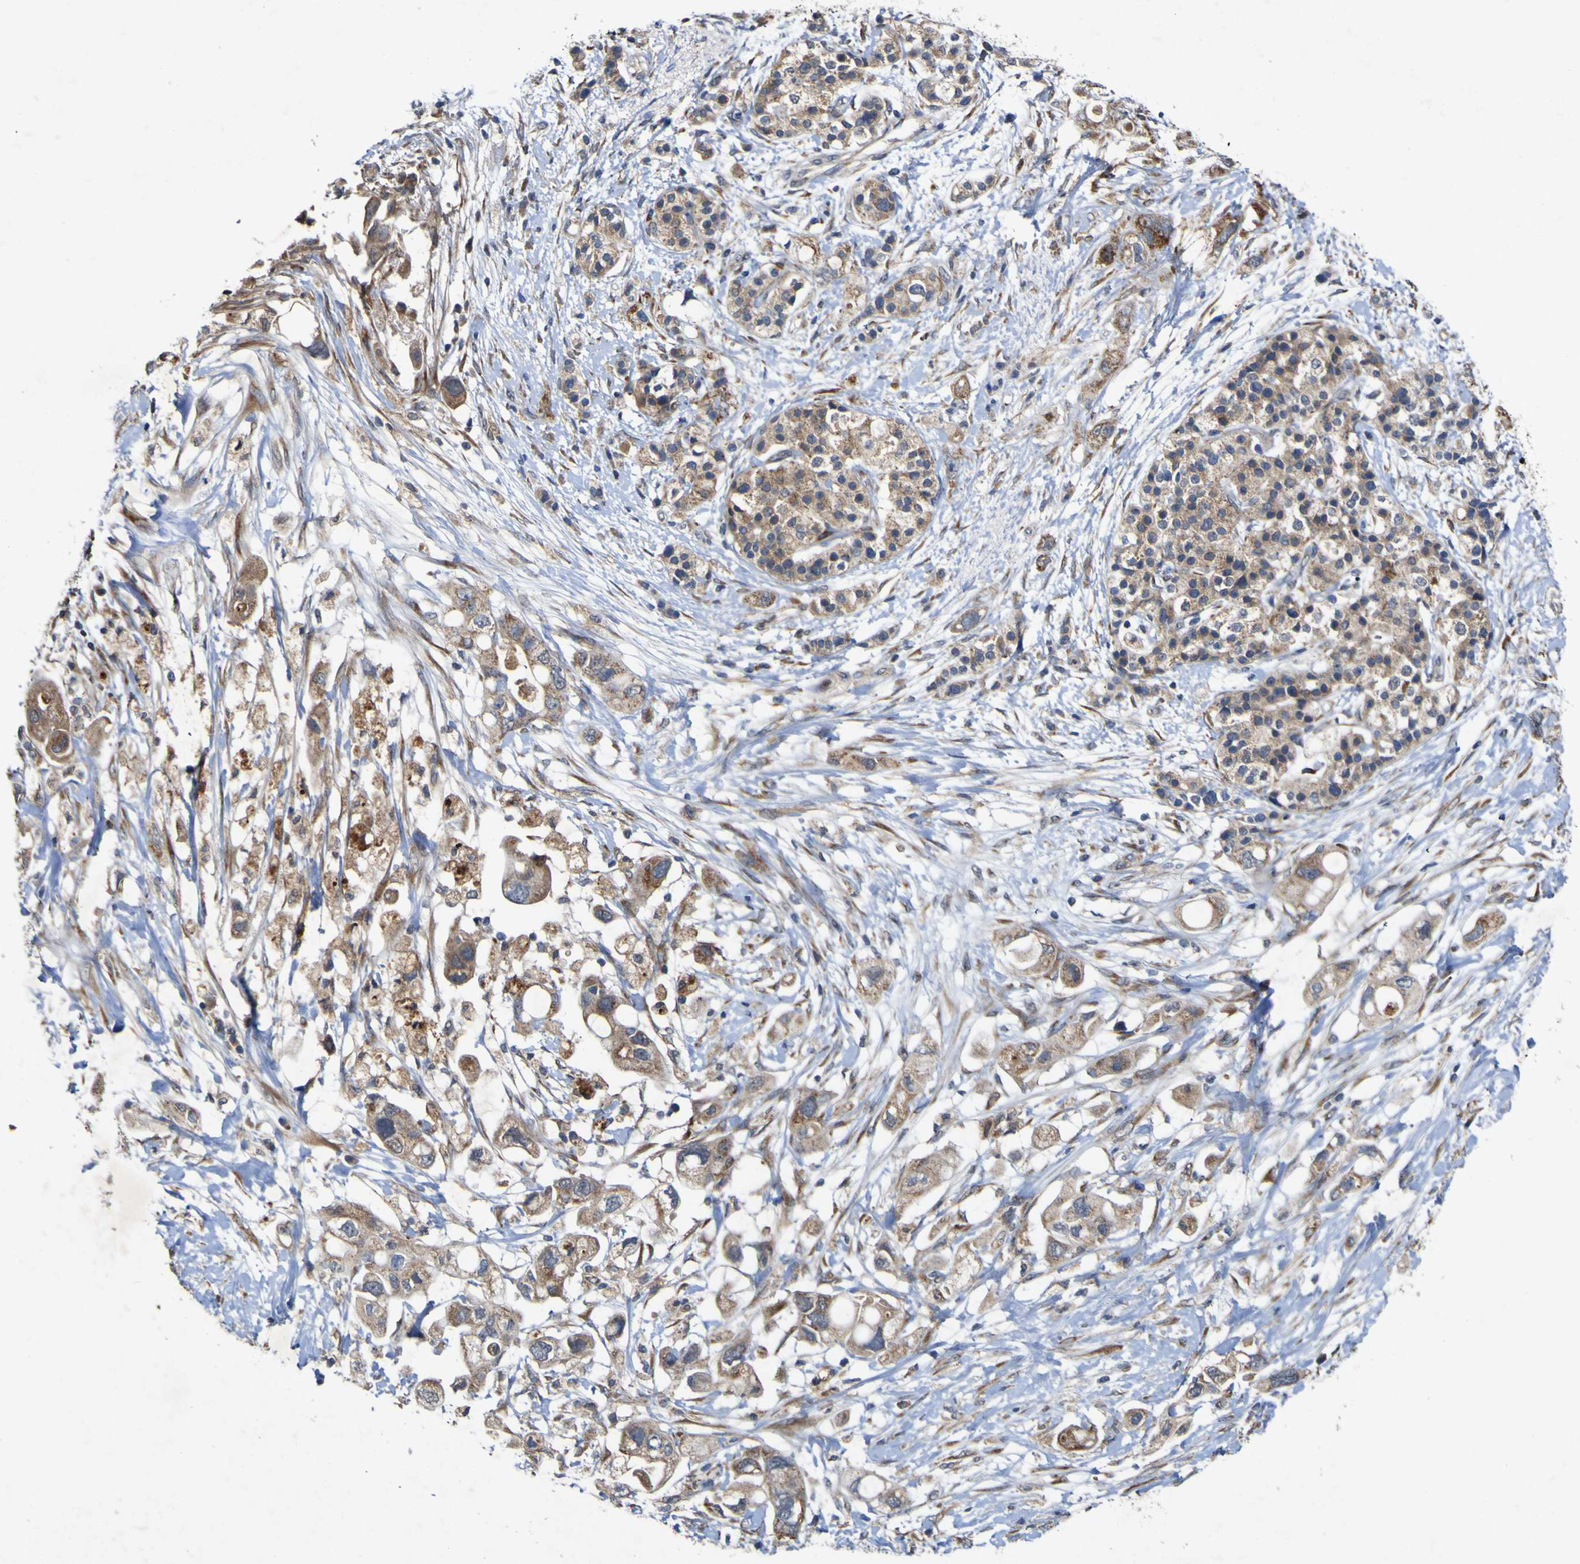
{"staining": {"intensity": "moderate", "quantity": ">75%", "location": "cytoplasmic/membranous"}, "tissue": "pancreatic cancer", "cell_type": "Tumor cells", "image_type": "cancer", "snomed": [{"axis": "morphology", "description": "Adenocarcinoma, NOS"}, {"axis": "topography", "description": "Pancreas"}], "caption": "Protein staining of adenocarcinoma (pancreatic) tissue shows moderate cytoplasmic/membranous positivity in about >75% of tumor cells.", "gene": "IRAK2", "patient": {"sex": "female", "age": 56}}